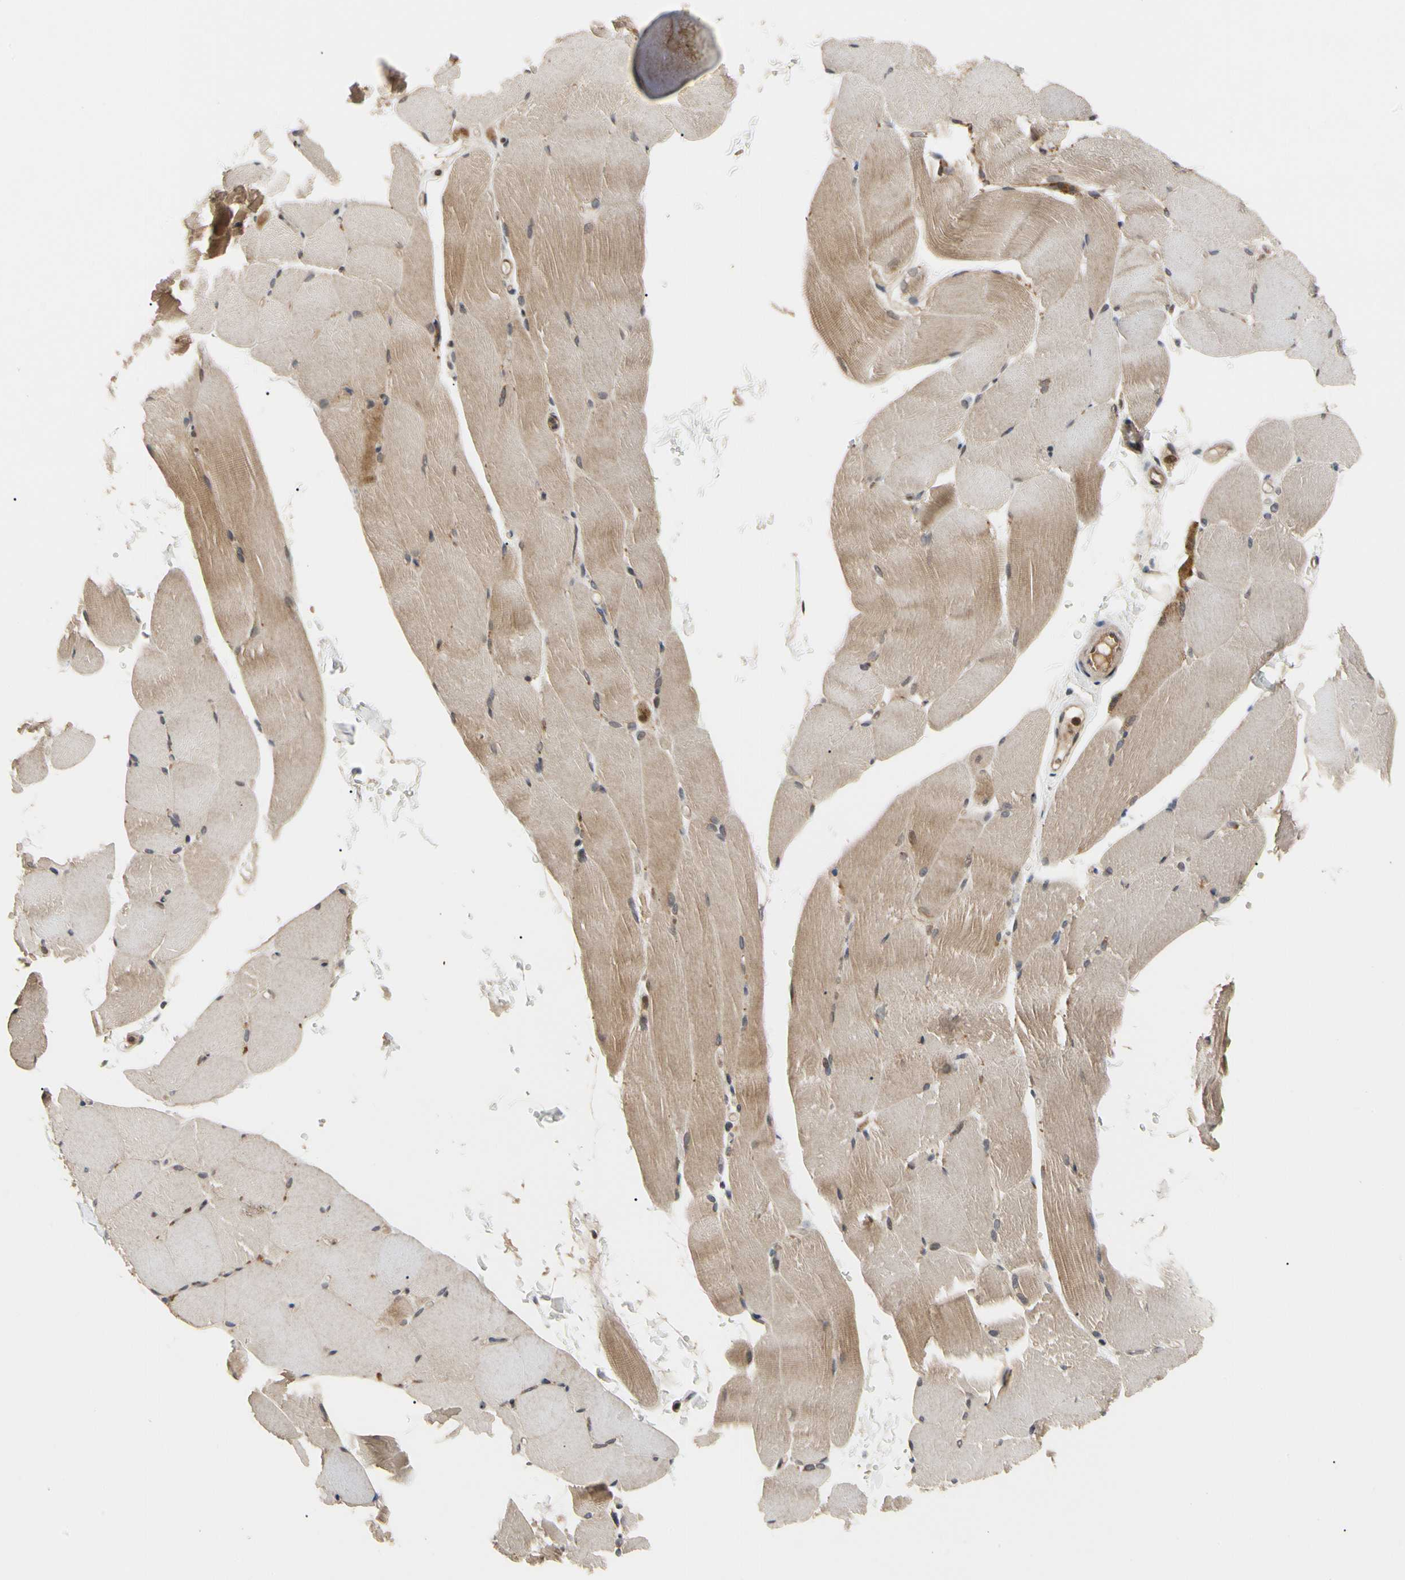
{"staining": {"intensity": "moderate", "quantity": ">75%", "location": "cytoplasmic/membranous"}, "tissue": "skeletal muscle", "cell_type": "Myocytes", "image_type": "normal", "snomed": [{"axis": "morphology", "description": "Normal tissue, NOS"}, {"axis": "topography", "description": "Skeletal muscle"}, {"axis": "topography", "description": "Parathyroid gland"}], "caption": "Approximately >75% of myocytes in benign human skeletal muscle display moderate cytoplasmic/membranous protein expression as visualized by brown immunohistochemical staining.", "gene": "CYTIP", "patient": {"sex": "female", "age": 37}}